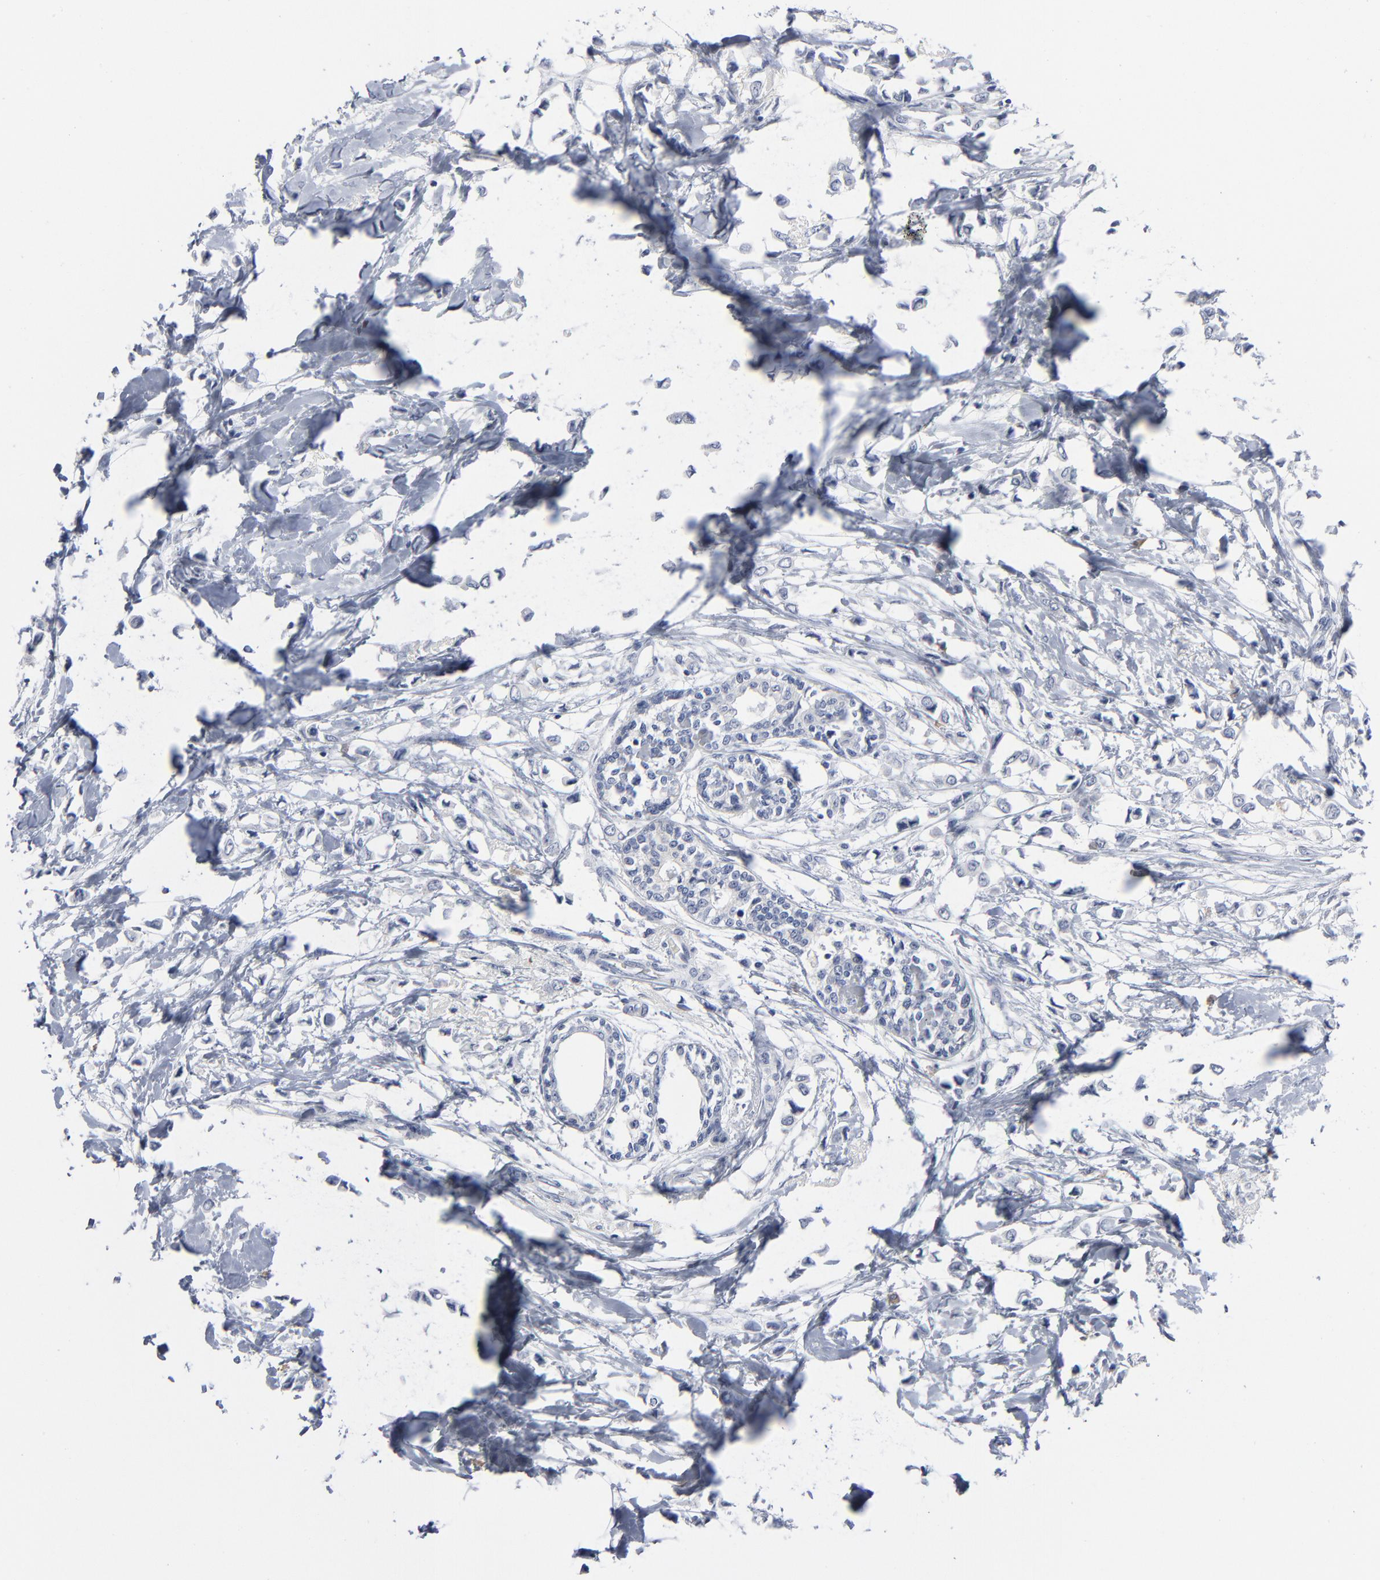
{"staining": {"intensity": "negative", "quantity": "none", "location": "none"}, "tissue": "breast cancer", "cell_type": "Tumor cells", "image_type": "cancer", "snomed": [{"axis": "morphology", "description": "Lobular carcinoma"}, {"axis": "topography", "description": "Breast"}], "caption": "Tumor cells show no significant protein positivity in breast lobular carcinoma.", "gene": "PAGE1", "patient": {"sex": "female", "age": 51}}